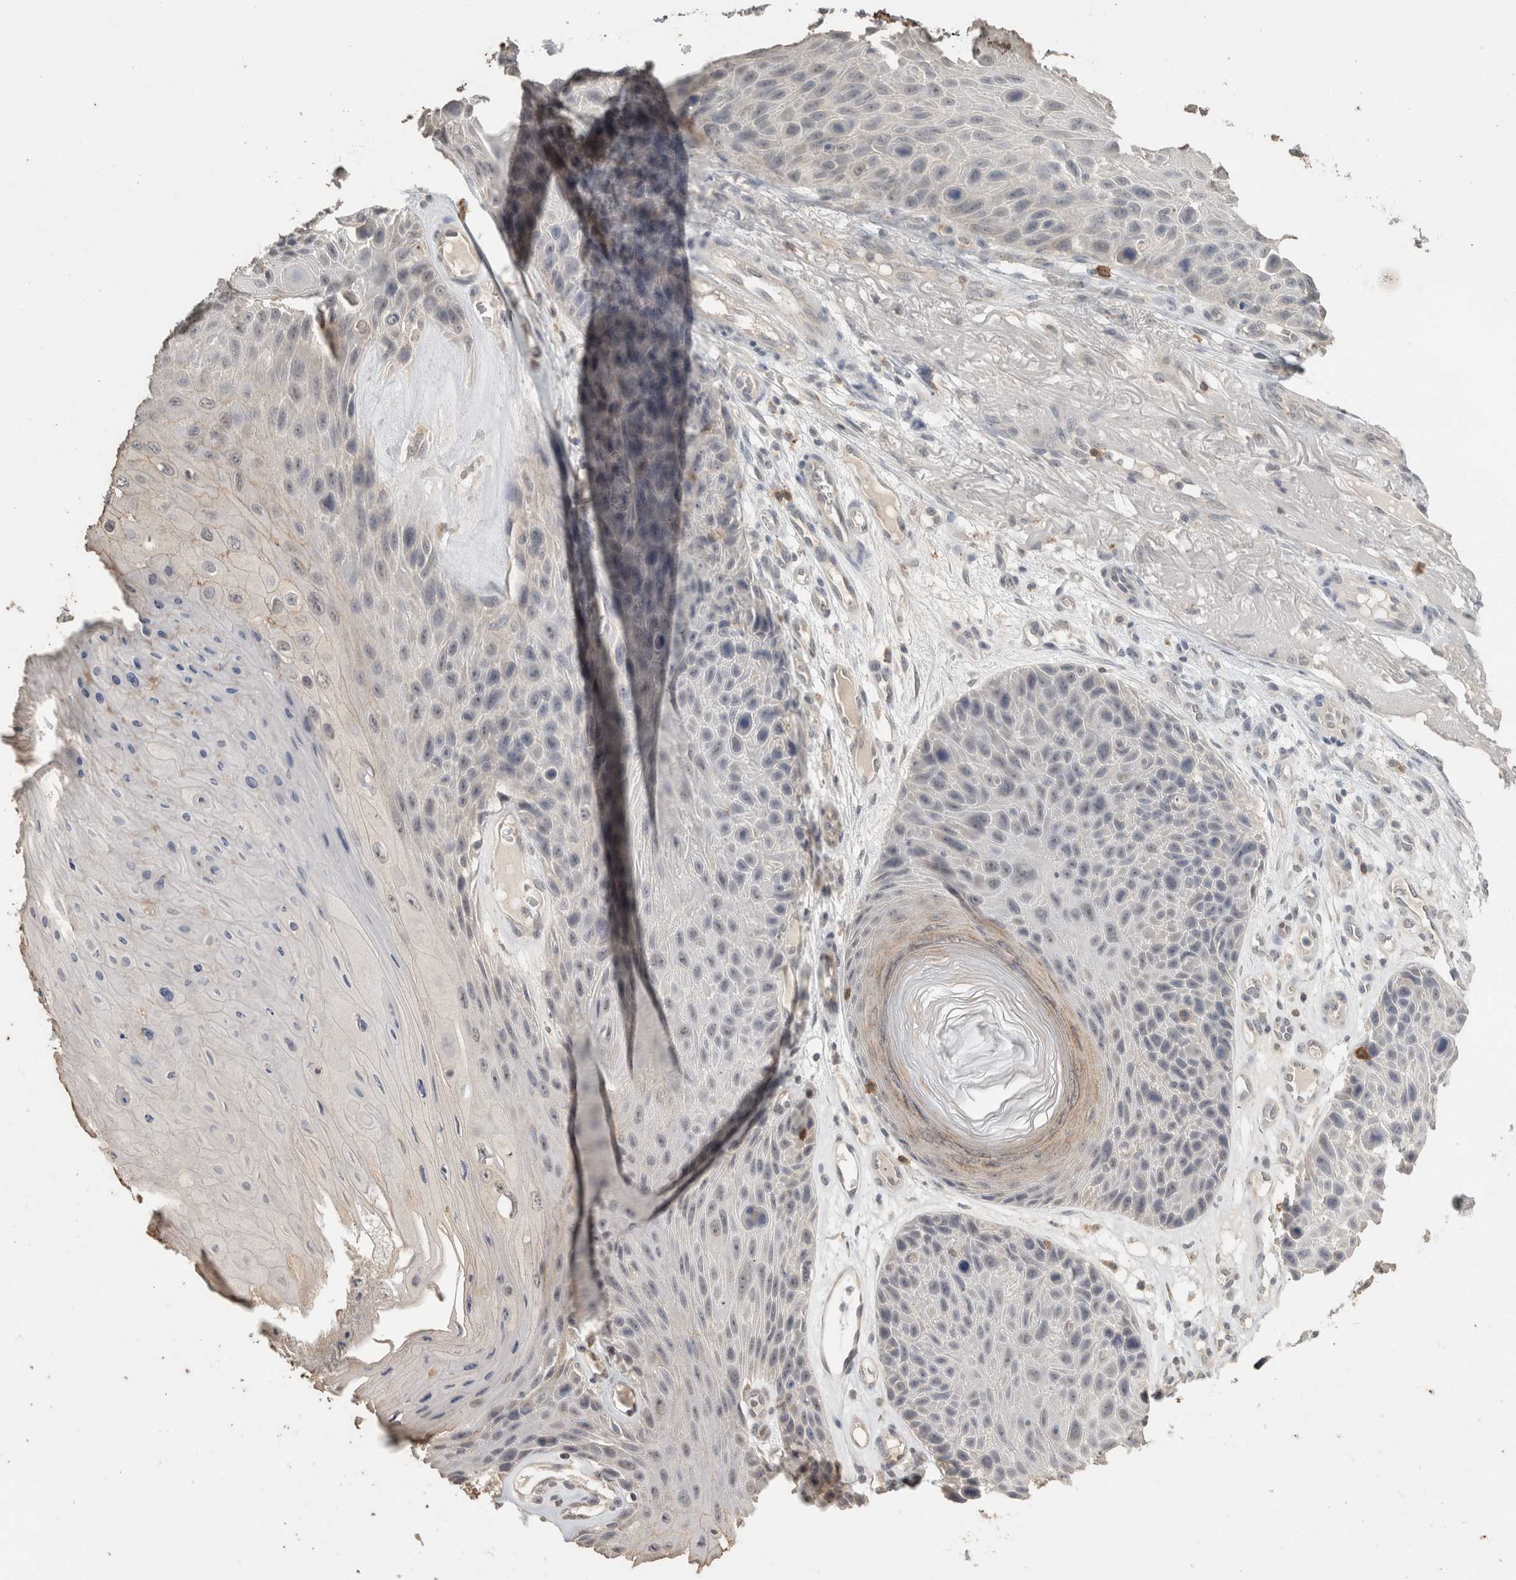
{"staining": {"intensity": "negative", "quantity": "none", "location": "none"}, "tissue": "skin cancer", "cell_type": "Tumor cells", "image_type": "cancer", "snomed": [{"axis": "morphology", "description": "Squamous cell carcinoma, NOS"}, {"axis": "topography", "description": "Skin"}], "caption": "DAB (3,3'-diaminobenzidine) immunohistochemical staining of human skin squamous cell carcinoma reveals no significant positivity in tumor cells.", "gene": "TRAT1", "patient": {"sex": "female", "age": 88}}